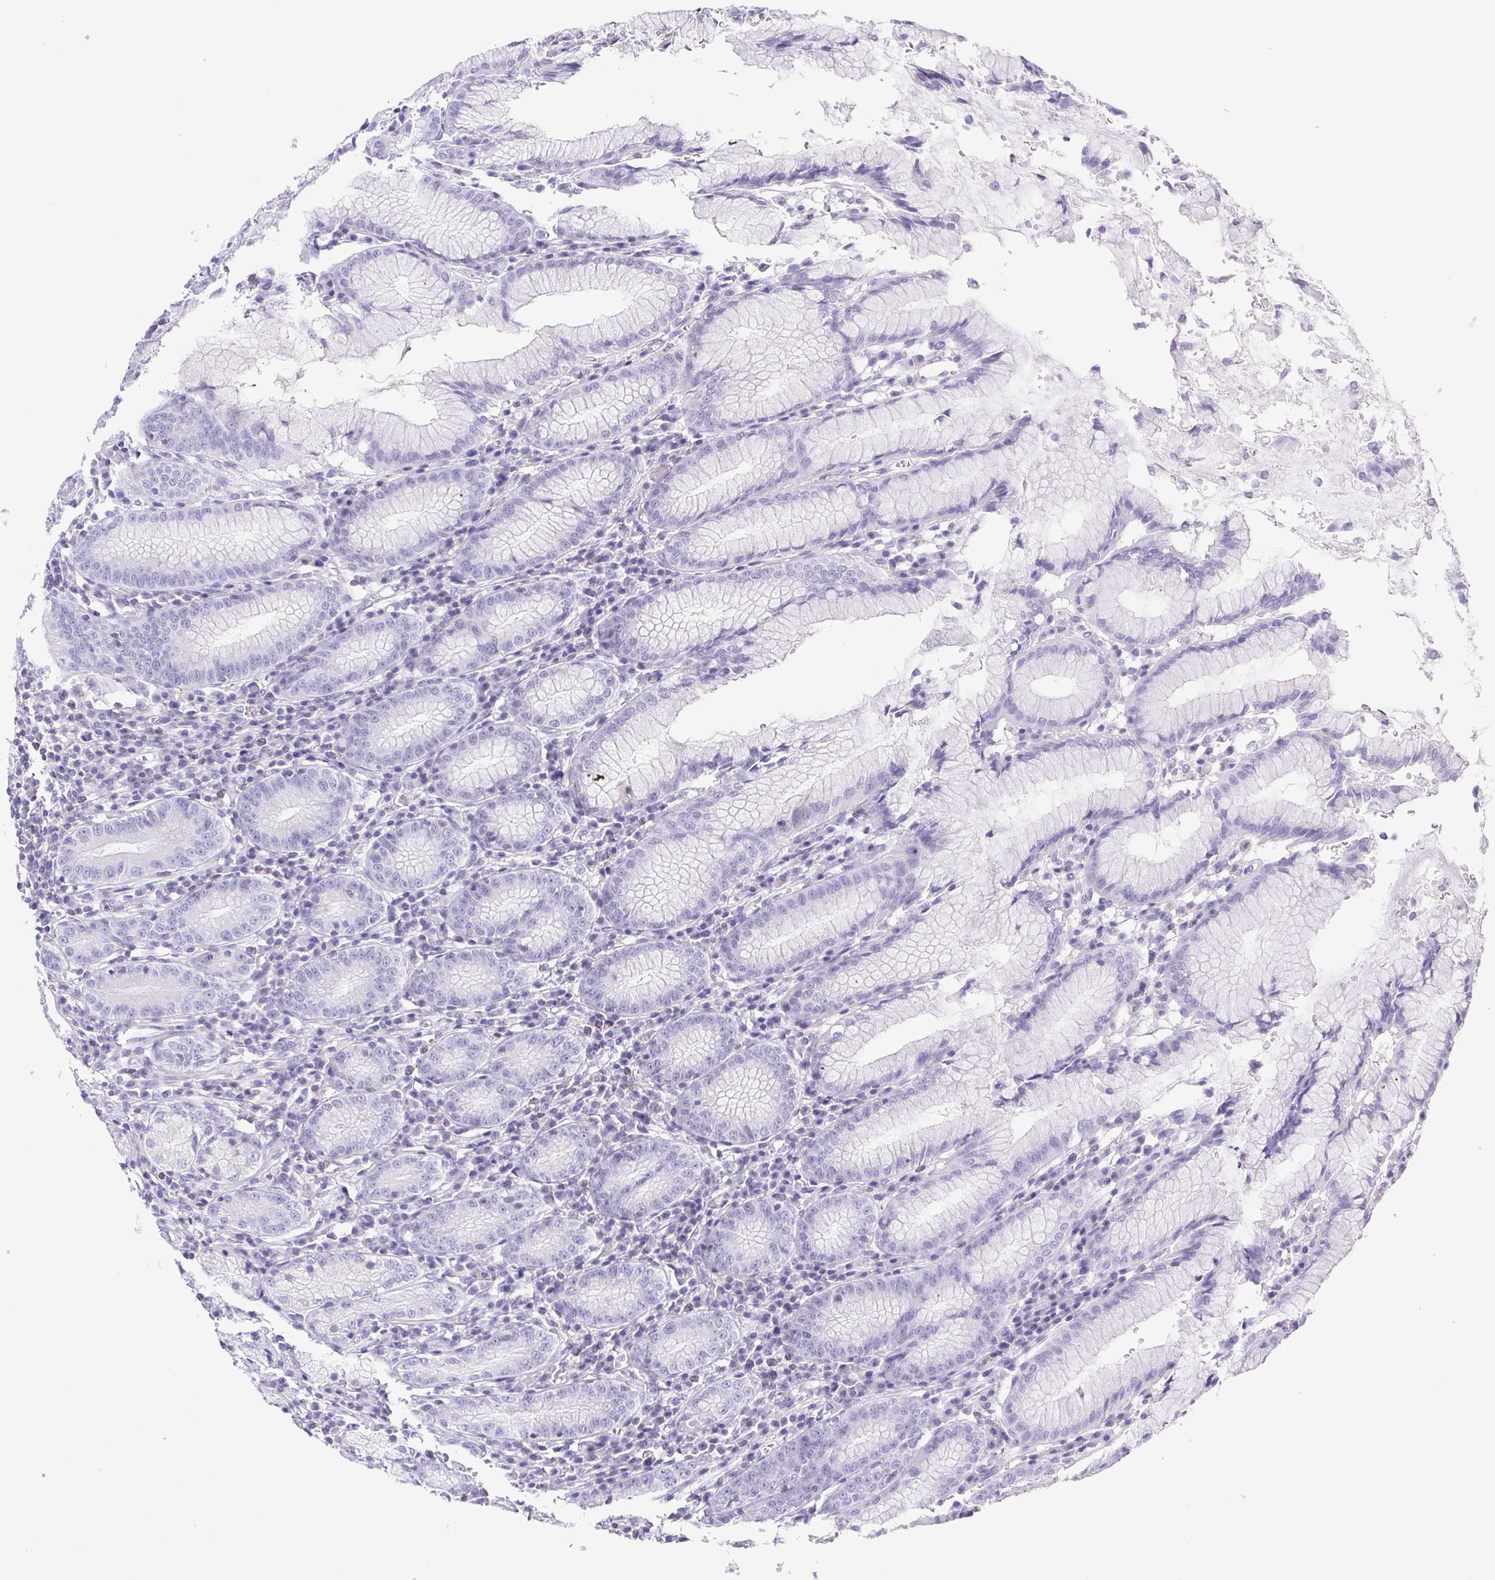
{"staining": {"intensity": "negative", "quantity": "none", "location": "none"}, "tissue": "stomach", "cell_type": "Glandular cells", "image_type": "normal", "snomed": [{"axis": "morphology", "description": "Normal tissue, NOS"}, {"axis": "topography", "description": "Stomach"}], "caption": "Immunohistochemistry of unremarkable stomach demonstrates no expression in glandular cells. (Brightfield microscopy of DAB immunohistochemistry (IHC) at high magnification).", "gene": "SYNPR", "patient": {"sex": "male", "age": 55}}